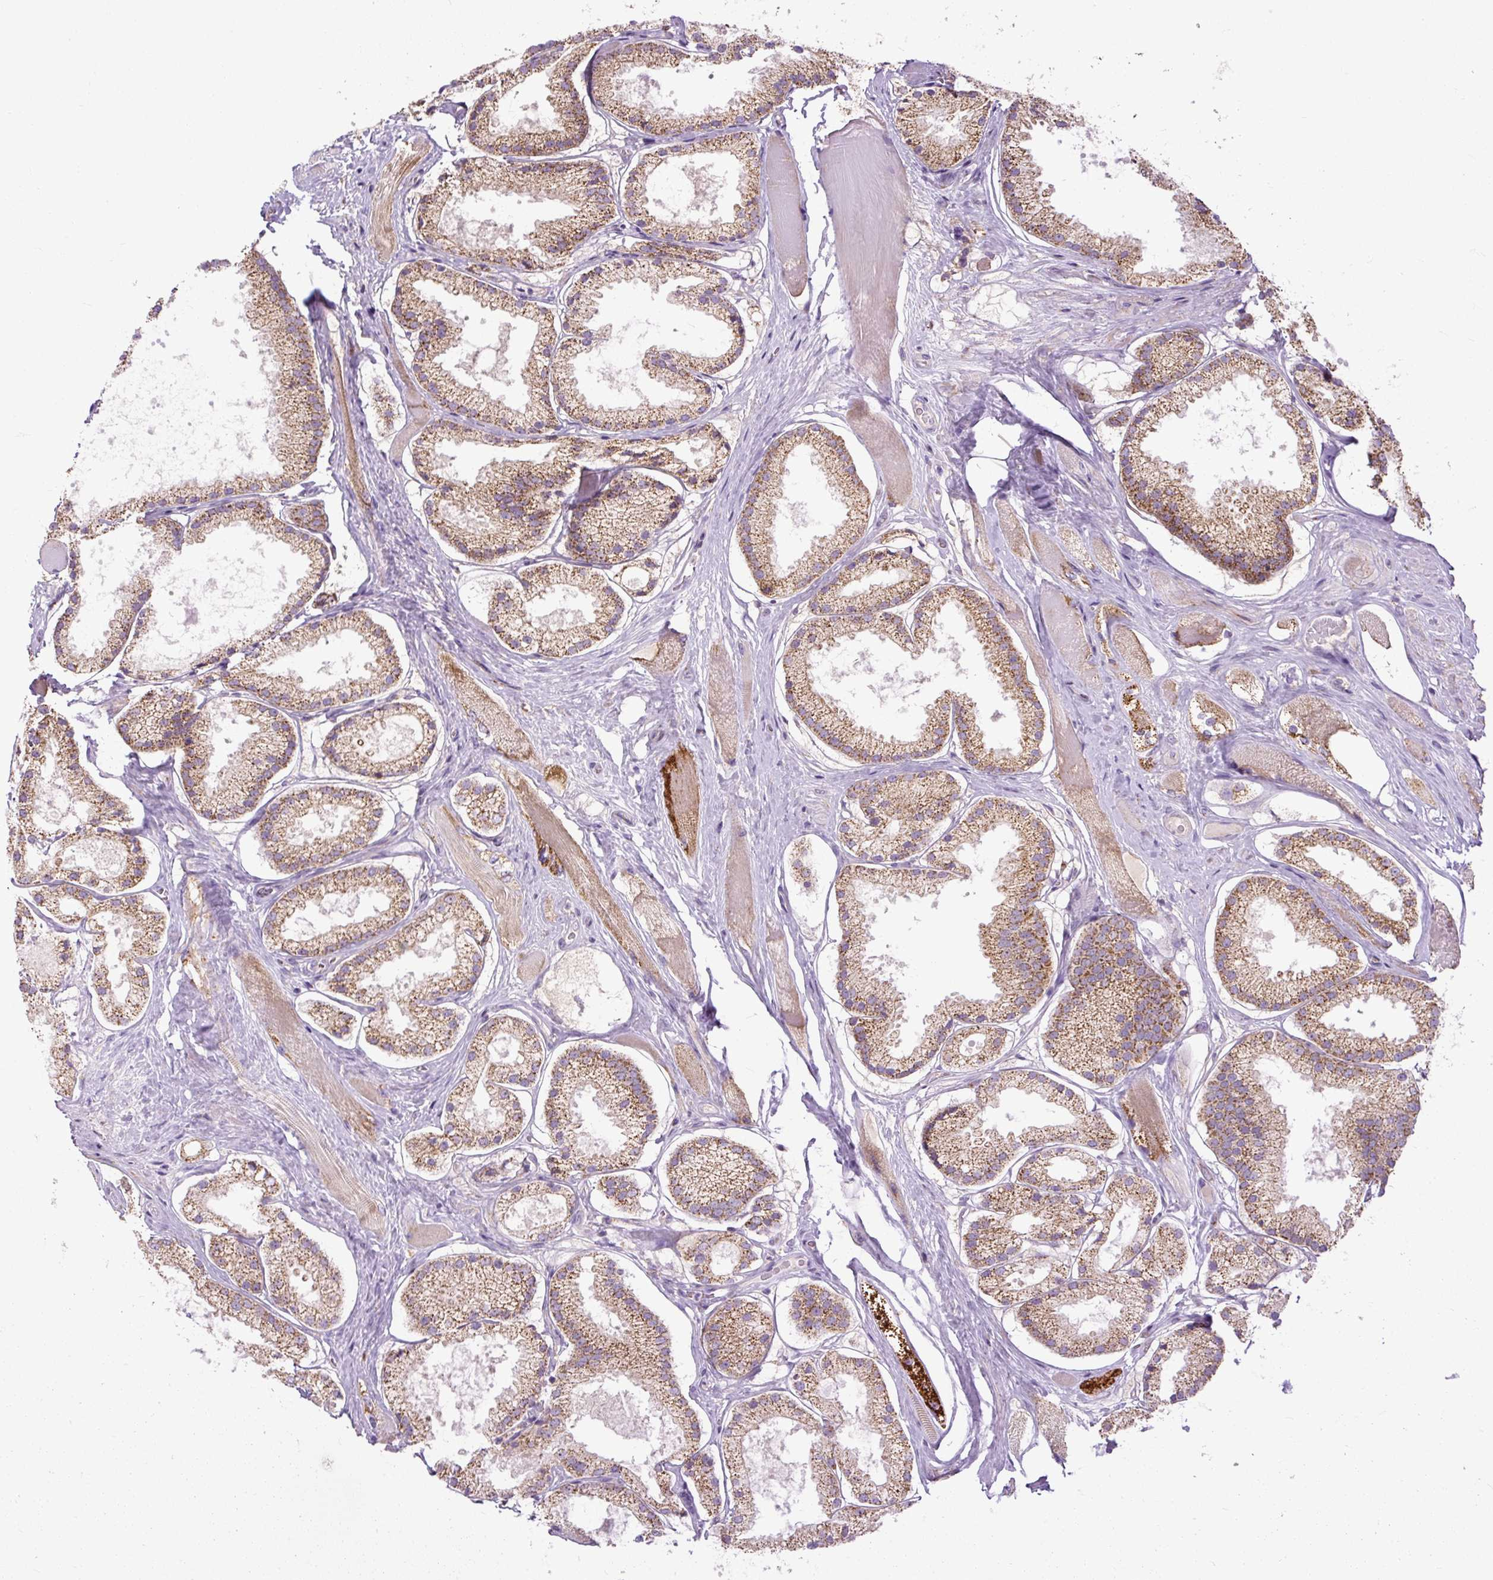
{"staining": {"intensity": "moderate", "quantity": ">75%", "location": "cytoplasmic/membranous"}, "tissue": "prostate cancer", "cell_type": "Tumor cells", "image_type": "cancer", "snomed": [{"axis": "morphology", "description": "Adenocarcinoma, High grade"}, {"axis": "topography", "description": "Prostate"}], "caption": "Immunohistochemical staining of human prostate high-grade adenocarcinoma reveals moderate cytoplasmic/membranous protein expression in approximately >75% of tumor cells.", "gene": "TM2D3", "patient": {"sex": "male", "age": 68}}